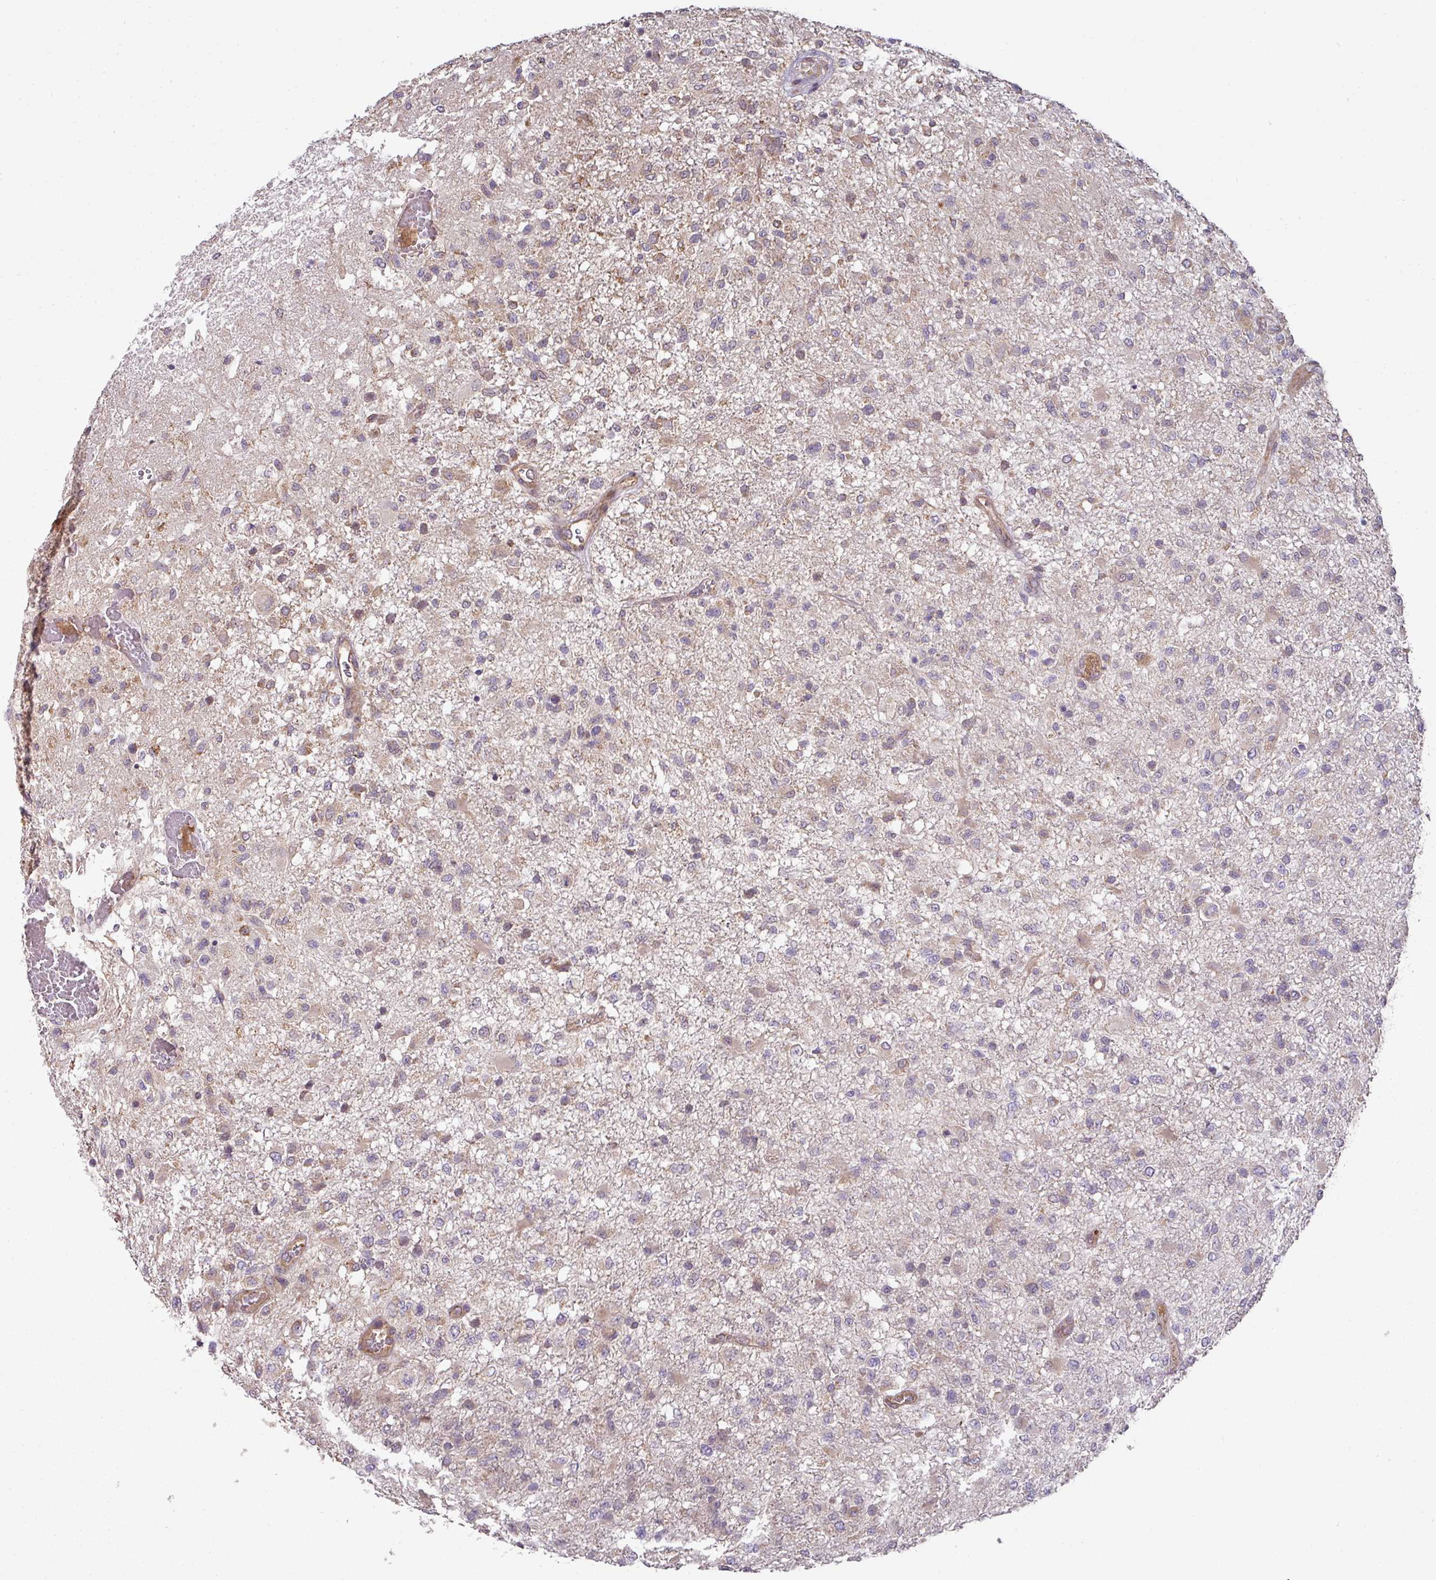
{"staining": {"intensity": "weak", "quantity": "<25%", "location": "cytoplasmic/membranous"}, "tissue": "glioma", "cell_type": "Tumor cells", "image_type": "cancer", "snomed": [{"axis": "morphology", "description": "Glioma, malignant, High grade"}, {"axis": "topography", "description": "Brain"}], "caption": "Immunohistochemical staining of high-grade glioma (malignant) demonstrates no significant staining in tumor cells.", "gene": "STK35", "patient": {"sex": "female", "age": 74}}